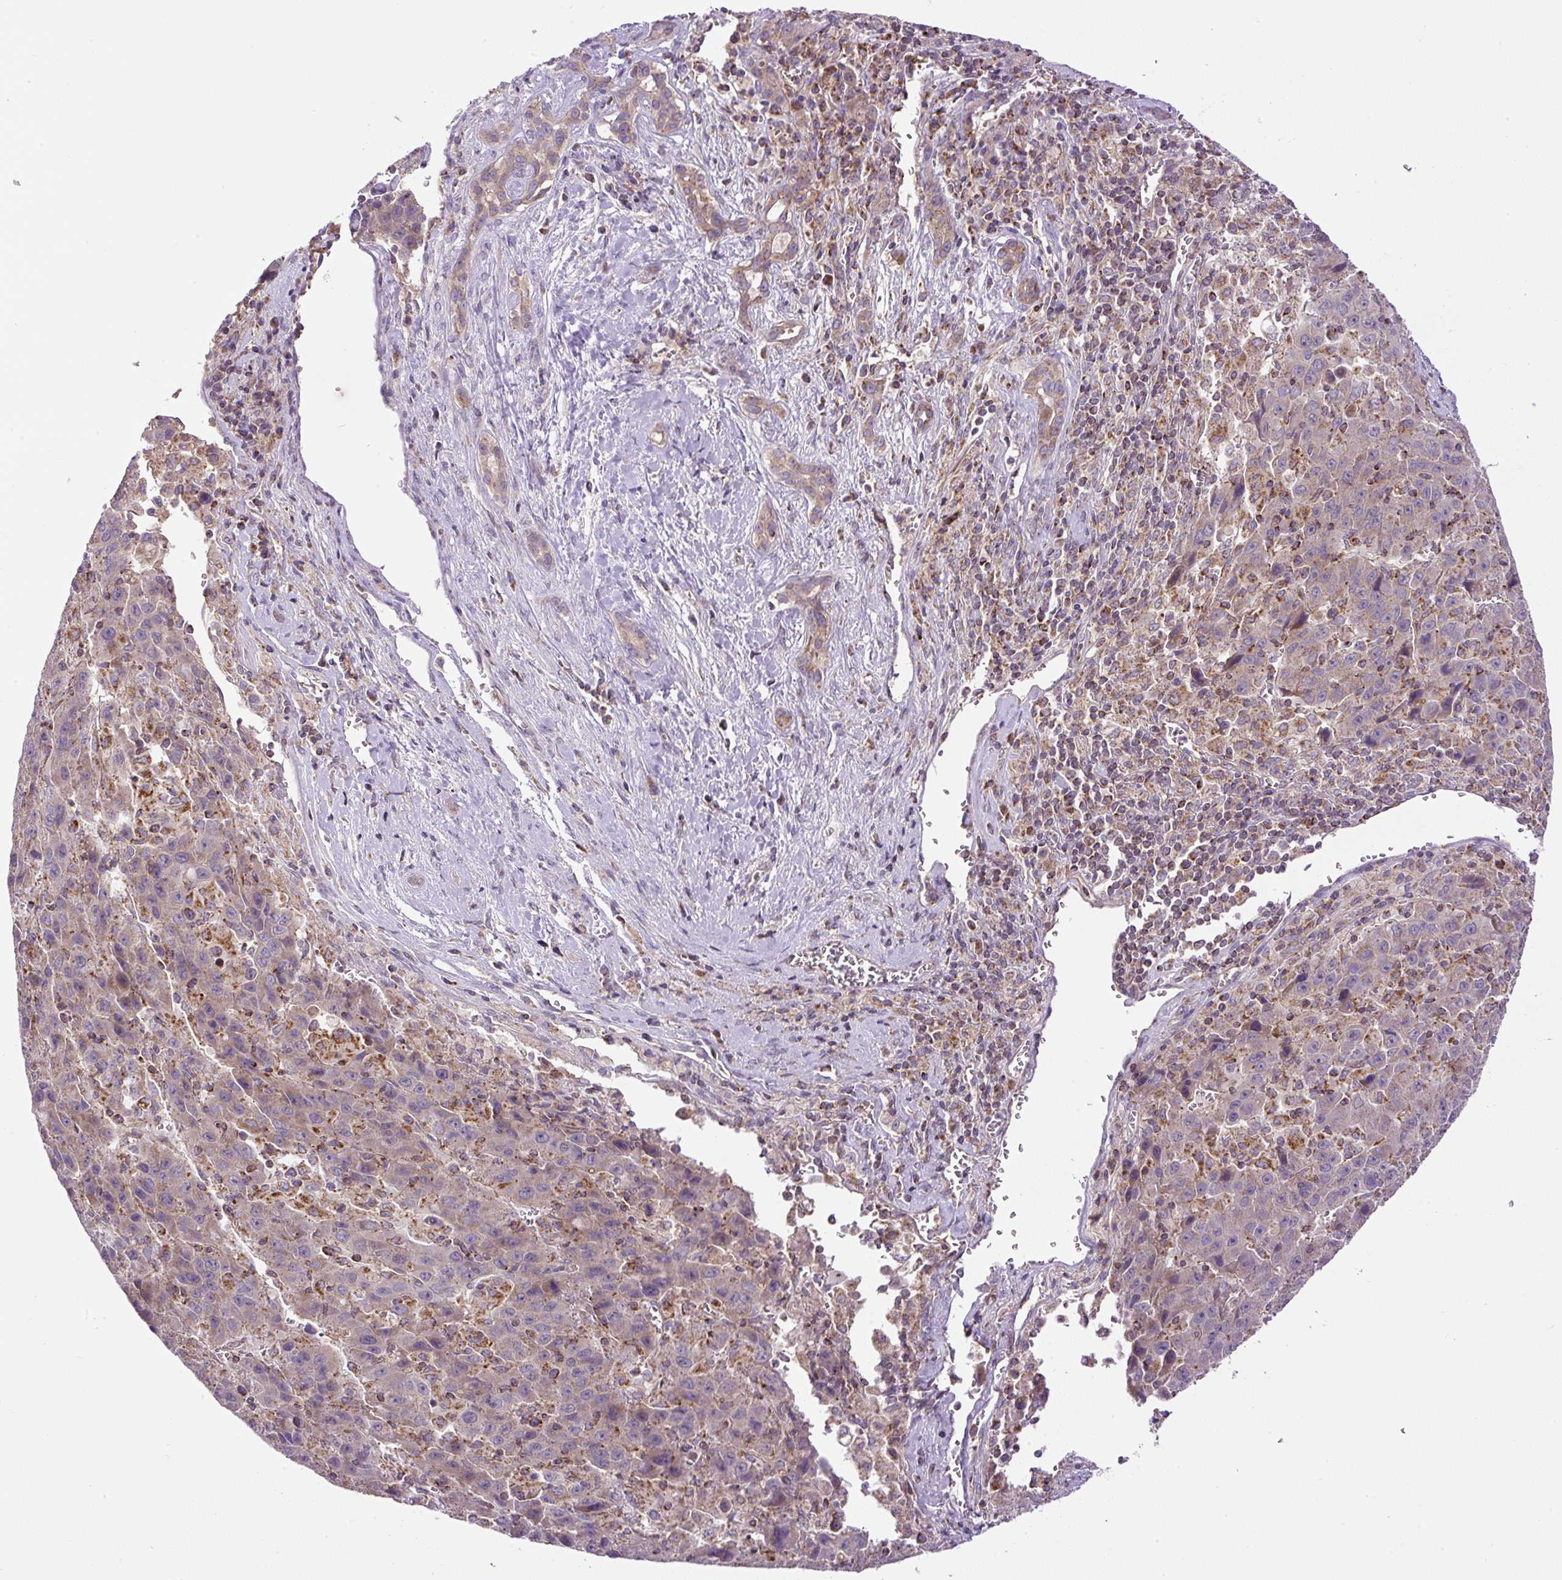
{"staining": {"intensity": "negative", "quantity": "none", "location": "none"}, "tissue": "liver cancer", "cell_type": "Tumor cells", "image_type": "cancer", "snomed": [{"axis": "morphology", "description": "Carcinoma, Hepatocellular, NOS"}, {"axis": "topography", "description": "Liver"}], "caption": "This is an immunohistochemistry image of liver hepatocellular carcinoma. There is no expression in tumor cells.", "gene": "ZNF547", "patient": {"sex": "female", "age": 53}}